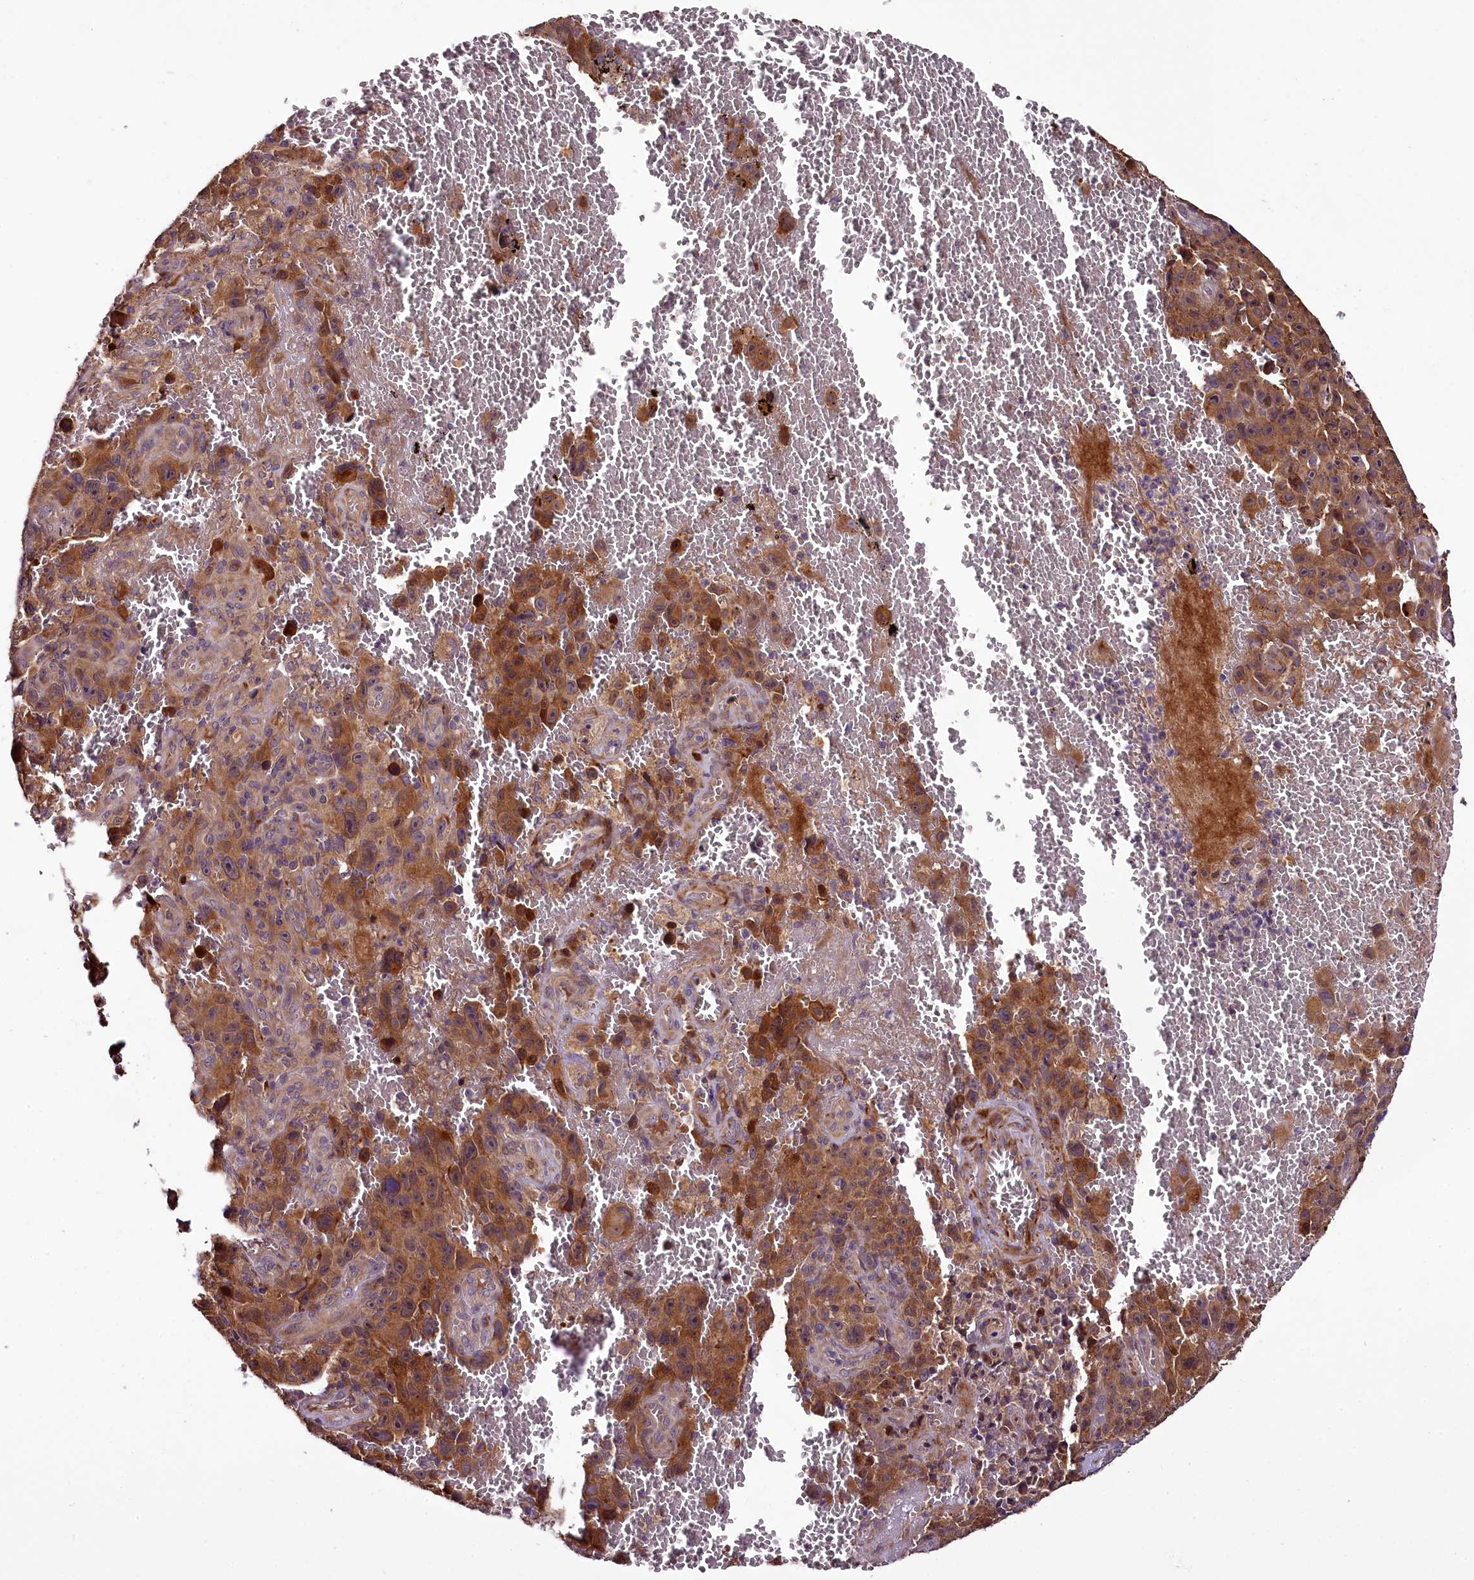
{"staining": {"intensity": "moderate", "quantity": ">75%", "location": "cytoplasmic/membranous,nuclear"}, "tissue": "melanoma", "cell_type": "Tumor cells", "image_type": "cancer", "snomed": [{"axis": "morphology", "description": "Malignant melanoma, NOS"}, {"axis": "topography", "description": "Skin"}], "caption": "High-magnification brightfield microscopy of malignant melanoma stained with DAB (3,3'-diaminobenzidine) (brown) and counterstained with hematoxylin (blue). tumor cells exhibit moderate cytoplasmic/membranous and nuclear positivity is seen in approximately>75% of cells.", "gene": "RPUSD2", "patient": {"sex": "female", "age": 82}}